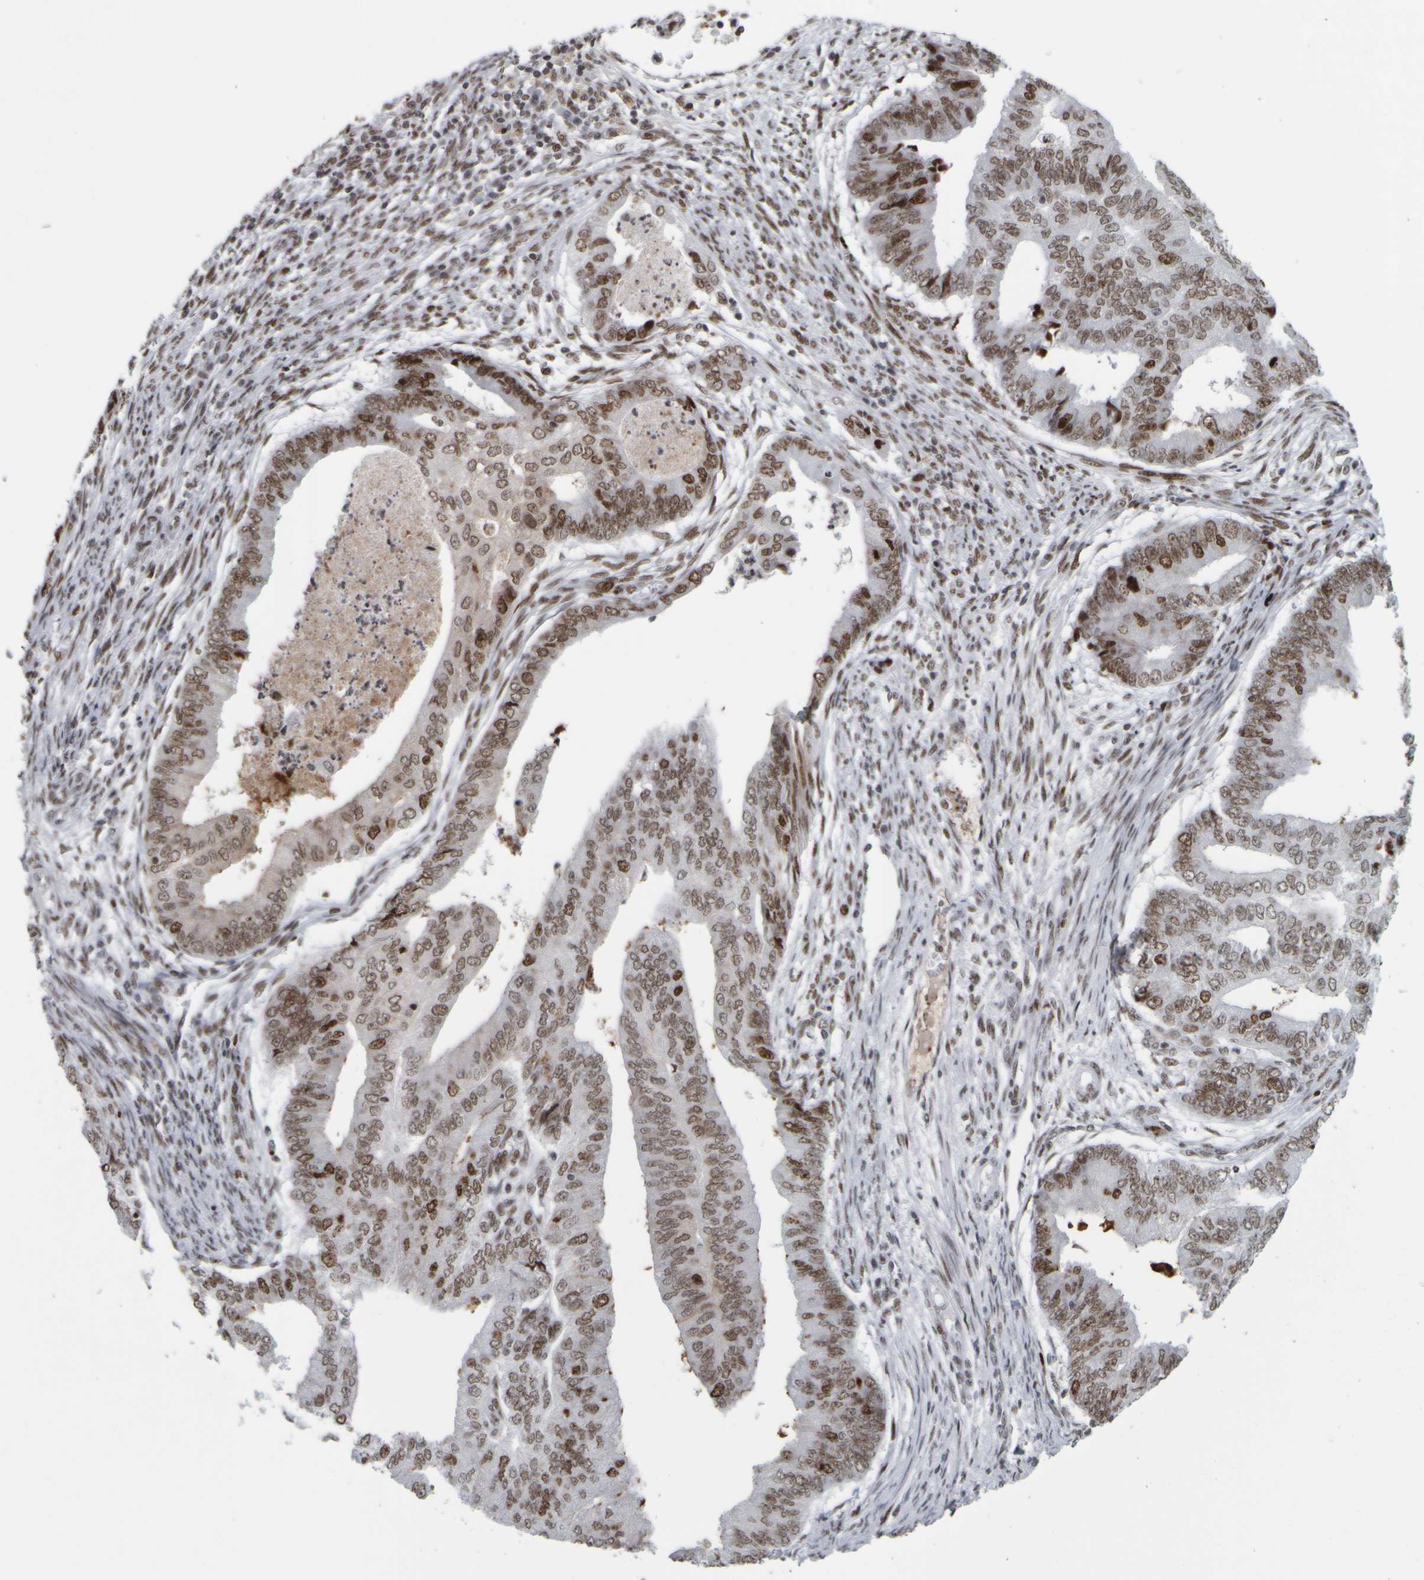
{"staining": {"intensity": "moderate", "quantity": ">75%", "location": "nuclear"}, "tissue": "endometrial cancer", "cell_type": "Tumor cells", "image_type": "cancer", "snomed": [{"axis": "morphology", "description": "Polyp, NOS"}, {"axis": "morphology", "description": "Adenocarcinoma, NOS"}, {"axis": "morphology", "description": "Adenoma, NOS"}, {"axis": "topography", "description": "Endometrium"}], "caption": "DAB immunohistochemical staining of endometrial adenoma demonstrates moderate nuclear protein positivity in approximately >75% of tumor cells.", "gene": "TOP2B", "patient": {"sex": "female", "age": 79}}